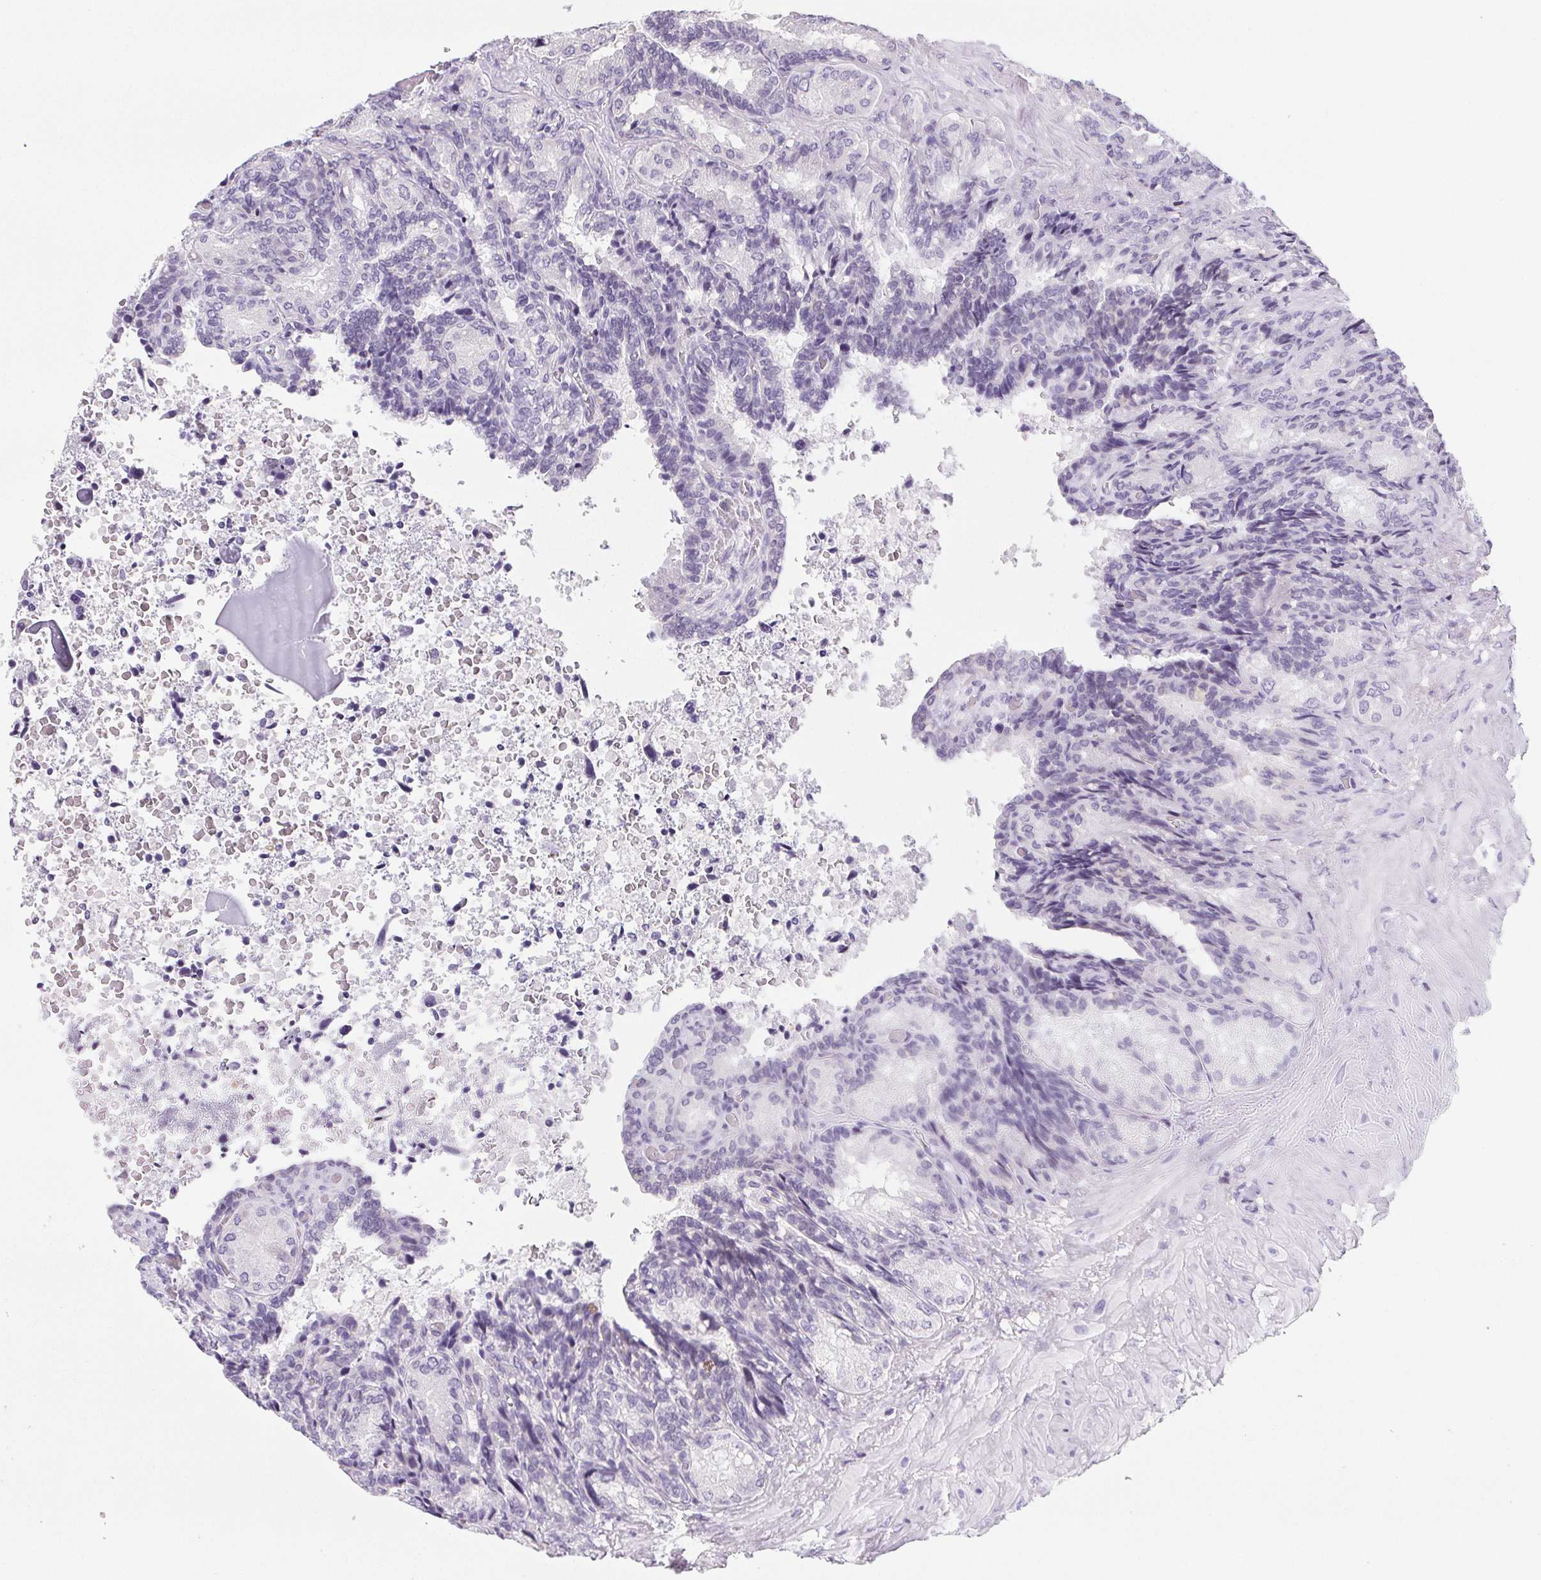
{"staining": {"intensity": "negative", "quantity": "none", "location": "none"}, "tissue": "seminal vesicle", "cell_type": "Glandular cells", "image_type": "normal", "snomed": [{"axis": "morphology", "description": "Normal tissue, NOS"}, {"axis": "topography", "description": "Seminal veicle"}], "caption": "The histopathology image exhibits no staining of glandular cells in benign seminal vesicle.", "gene": "BEND2", "patient": {"sex": "male", "age": 68}}